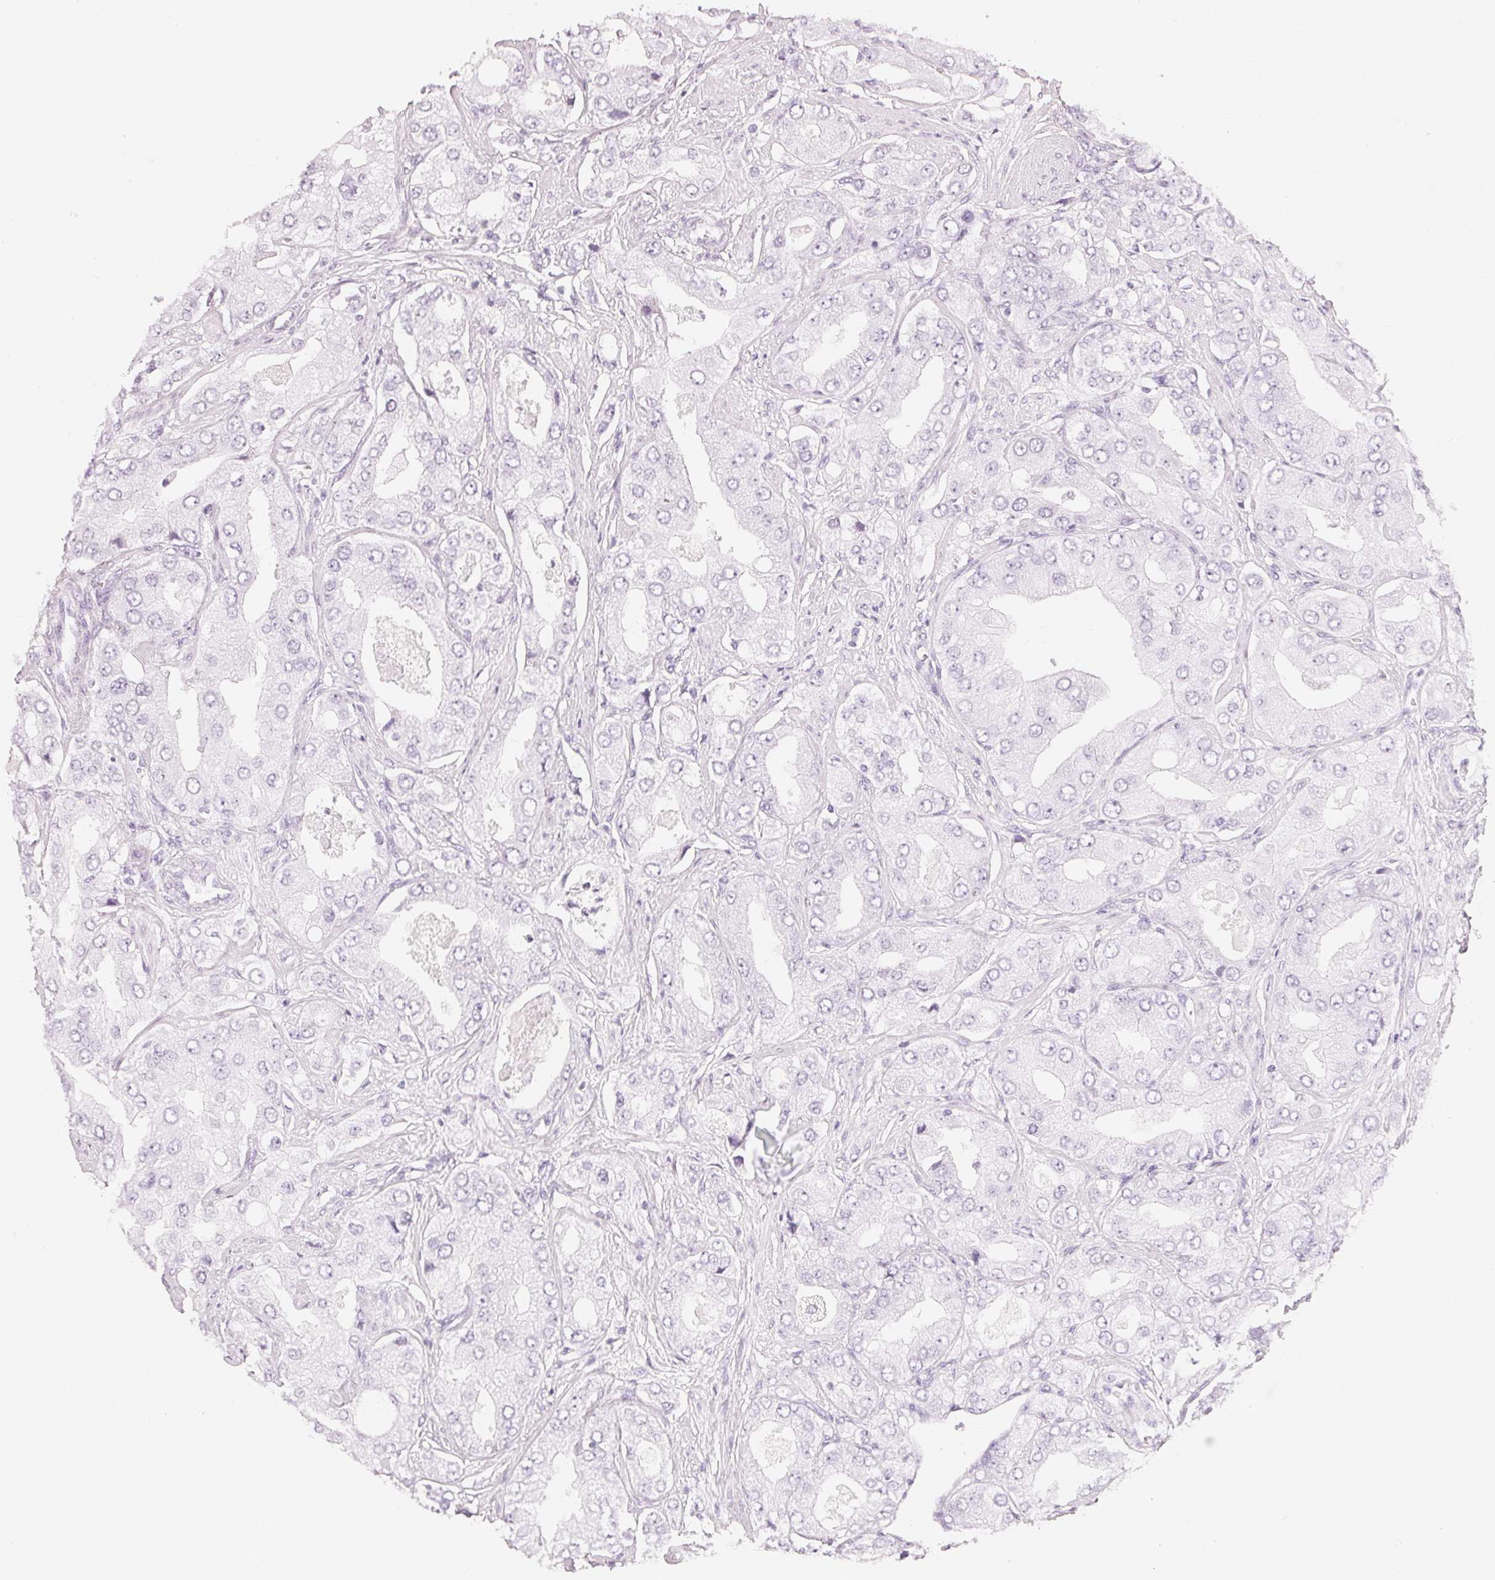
{"staining": {"intensity": "negative", "quantity": "none", "location": "none"}, "tissue": "prostate cancer", "cell_type": "Tumor cells", "image_type": "cancer", "snomed": [{"axis": "morphology", "description": "Adenocarcinoma, Low grade"}, {"axis": "topography", "description": "Prostate"}], "caption": "A high-resolution image shows IHC staining of low-grade adenocarcinoma (prostate), which displays no significant positivity in tumor cells.", "gene": "CFHR2", "patient": {"sex": "male", "age": 60}}